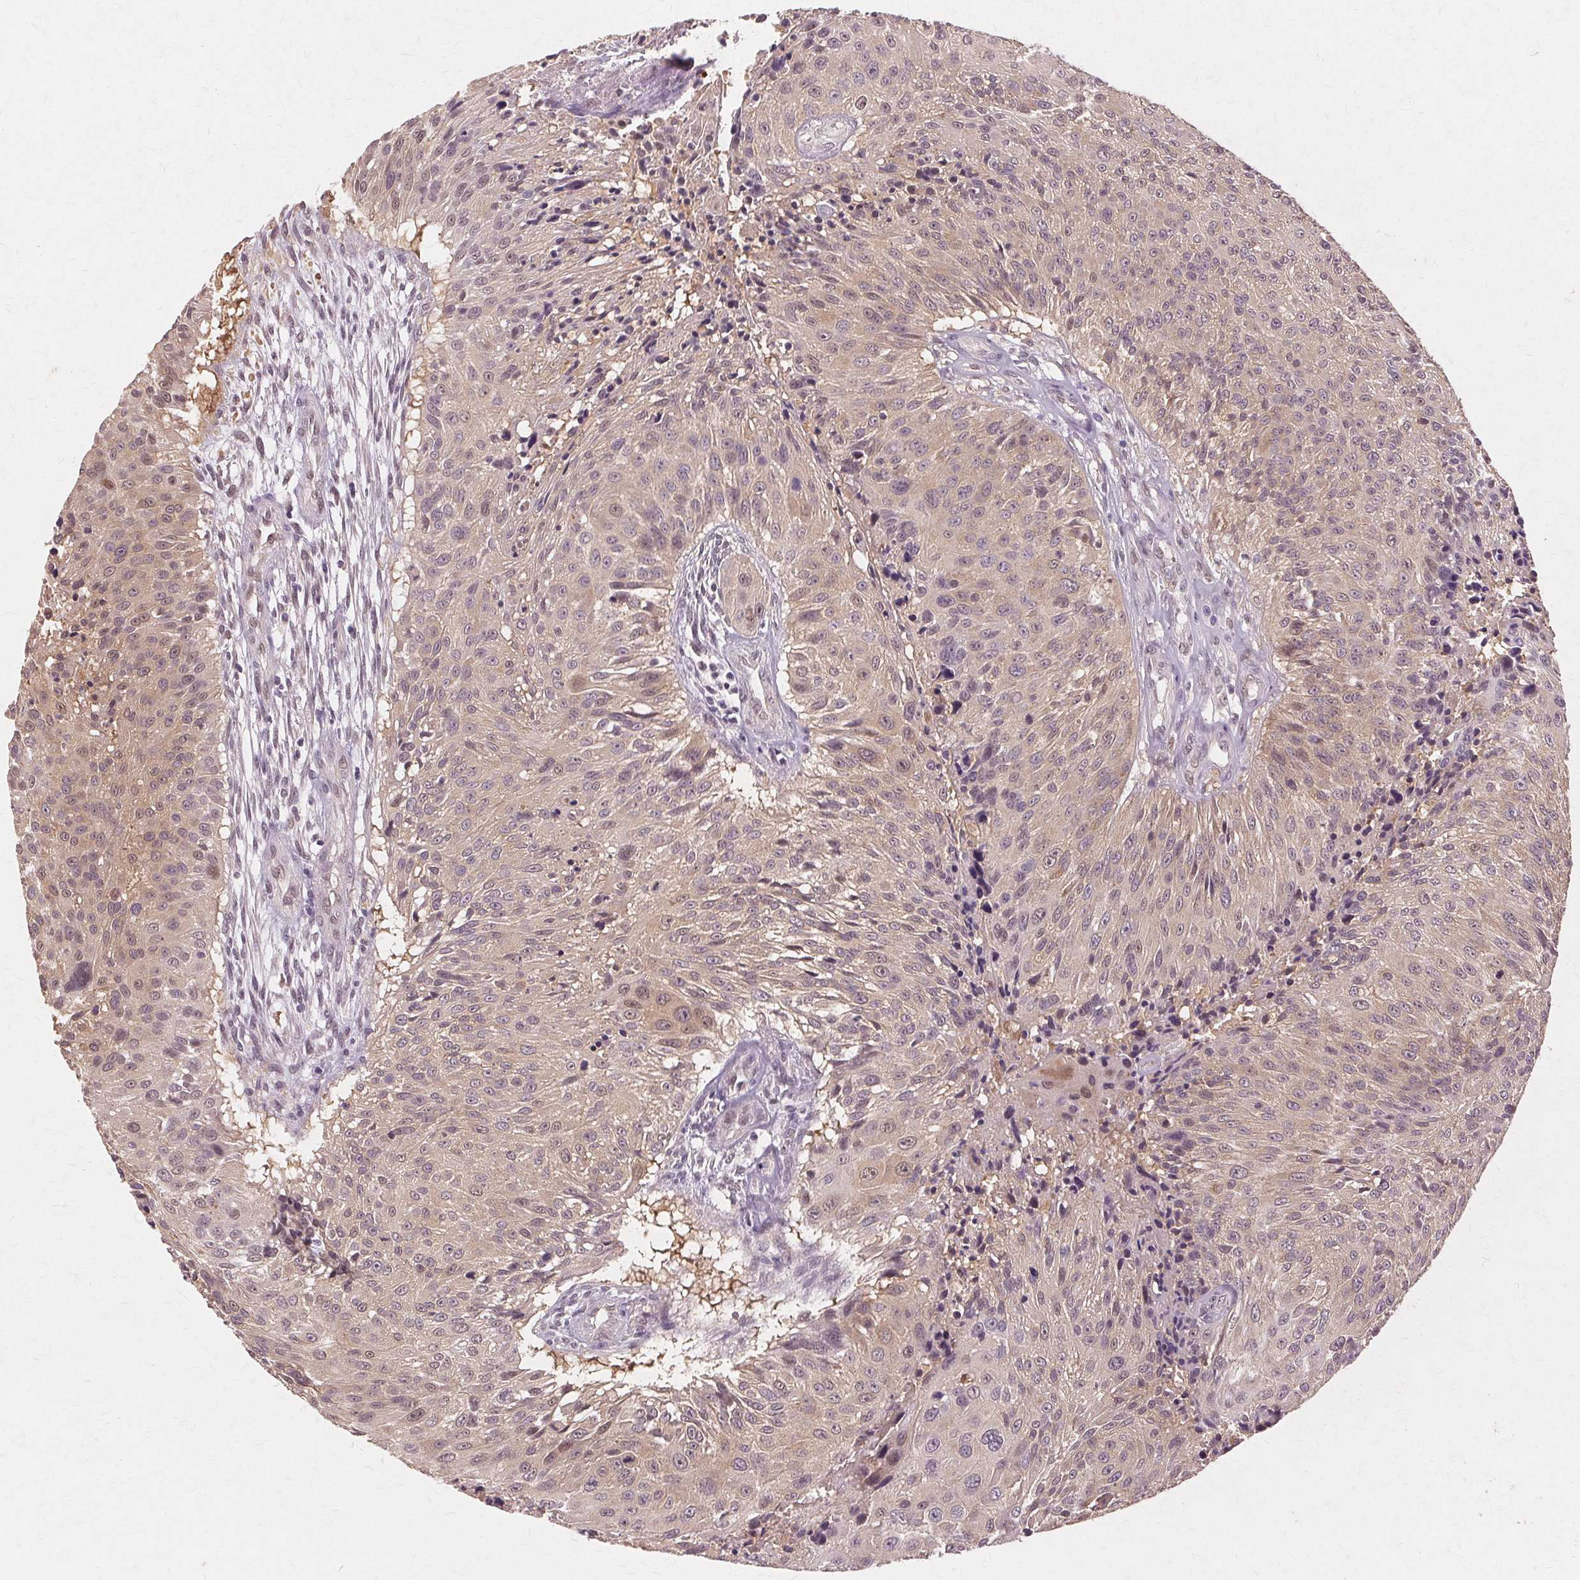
{"staining": {"intensity": "weak", "quantity": "<25%", "location": "nuclear"}, "tissue": "urothelial cancer", "cell_type": "Tumor cells", "image_type": "cancer", "snomed": [{"axis": "morphology", "description": "Urothelial carcinoma, NOS"}, {"axis": "topography", "description": "Urinary bladder"}], "caption": "Immunohistochemistry of urothelial cancer displays no staining in tumor cells.", "gene": "PRMT5", "patient": {"sex": "male", "age": 55}}